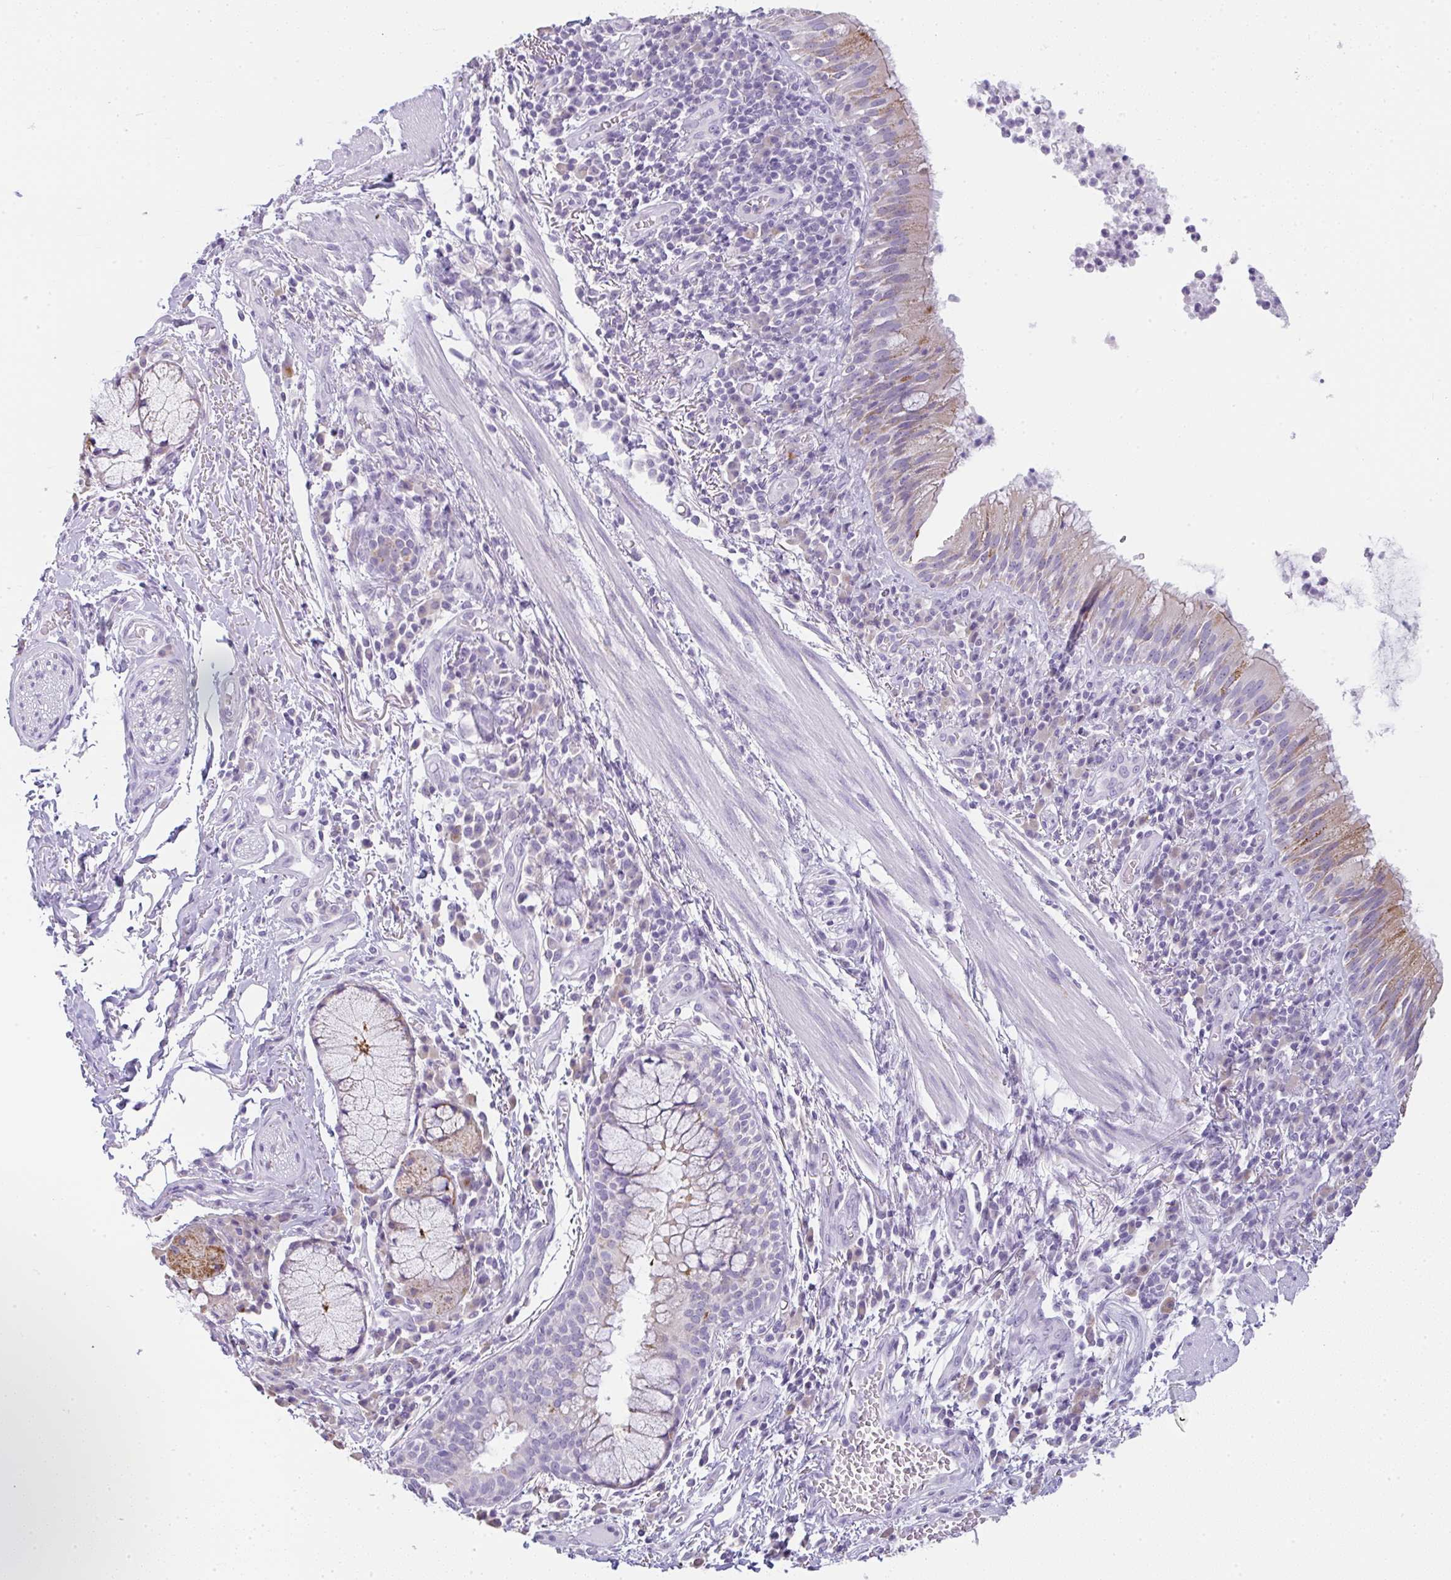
{"staining": {"intensity": "moderate", "quantity": "<25%", "location": "cytoplasmic/membranous"}, "tissue": "bronchus", "cell_type": "Respiratory epithelial cells", "image_type": "normal", "snomed": [{"axis": "morphology", "description": "Normal tissue, NOS"}, {"axis": "topography", "description": "Cartilage tissue"}, {"axis": "topography", "description": "Bronchus"}], "caption": "Brown immunohistochemical staining in normal human bronchus exhibits moderate cytoplasmic/membranous positivity in approximately <25% of respiratory epithelial cells. (Brightfield microscopy of DAB IHC at high magnification).", "gene": "LPAR4", "patient": {"sex": "male", "age": 56}}